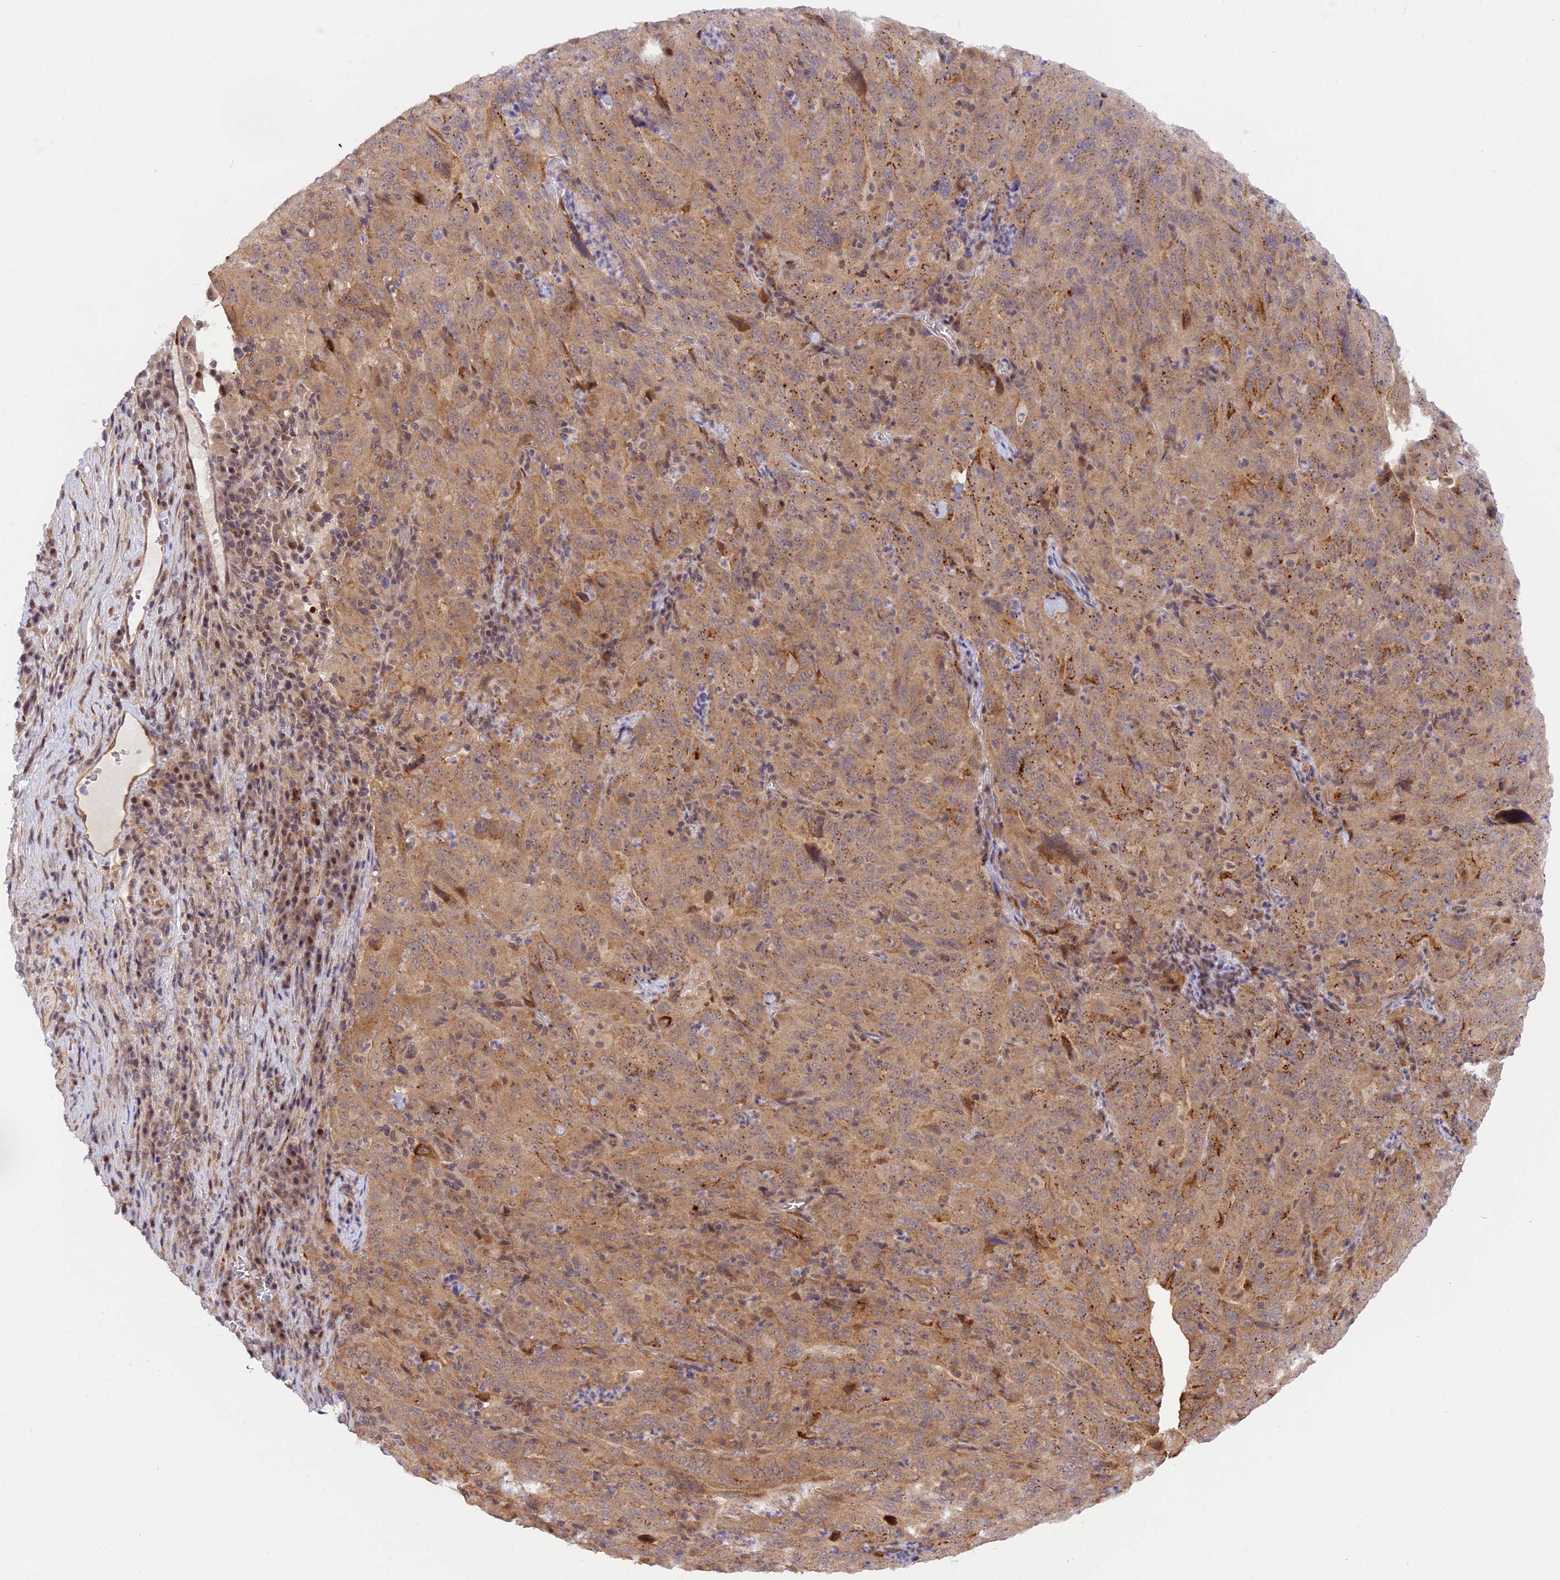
{"staining": {"intensity": "moderate", "quantity": ">75%", "location": "cytoplasmic/membranous"}, "tissue": "pancreatic cancer", "cell_type": "Tumor cells", "image_type": "cancer", "snomed": [{"axis": "morphology", "description": "Adenocarcinoma, NOS"}, {"axis": "topography", "description": "Pancreas"}], "caption": "Adenocarcinoma (pancreatic) stained with a protein marker exhibits moderate staining in tumor cells.", "gene": "SAMD4A", "patient": {"sex": "male", "age": 63}}